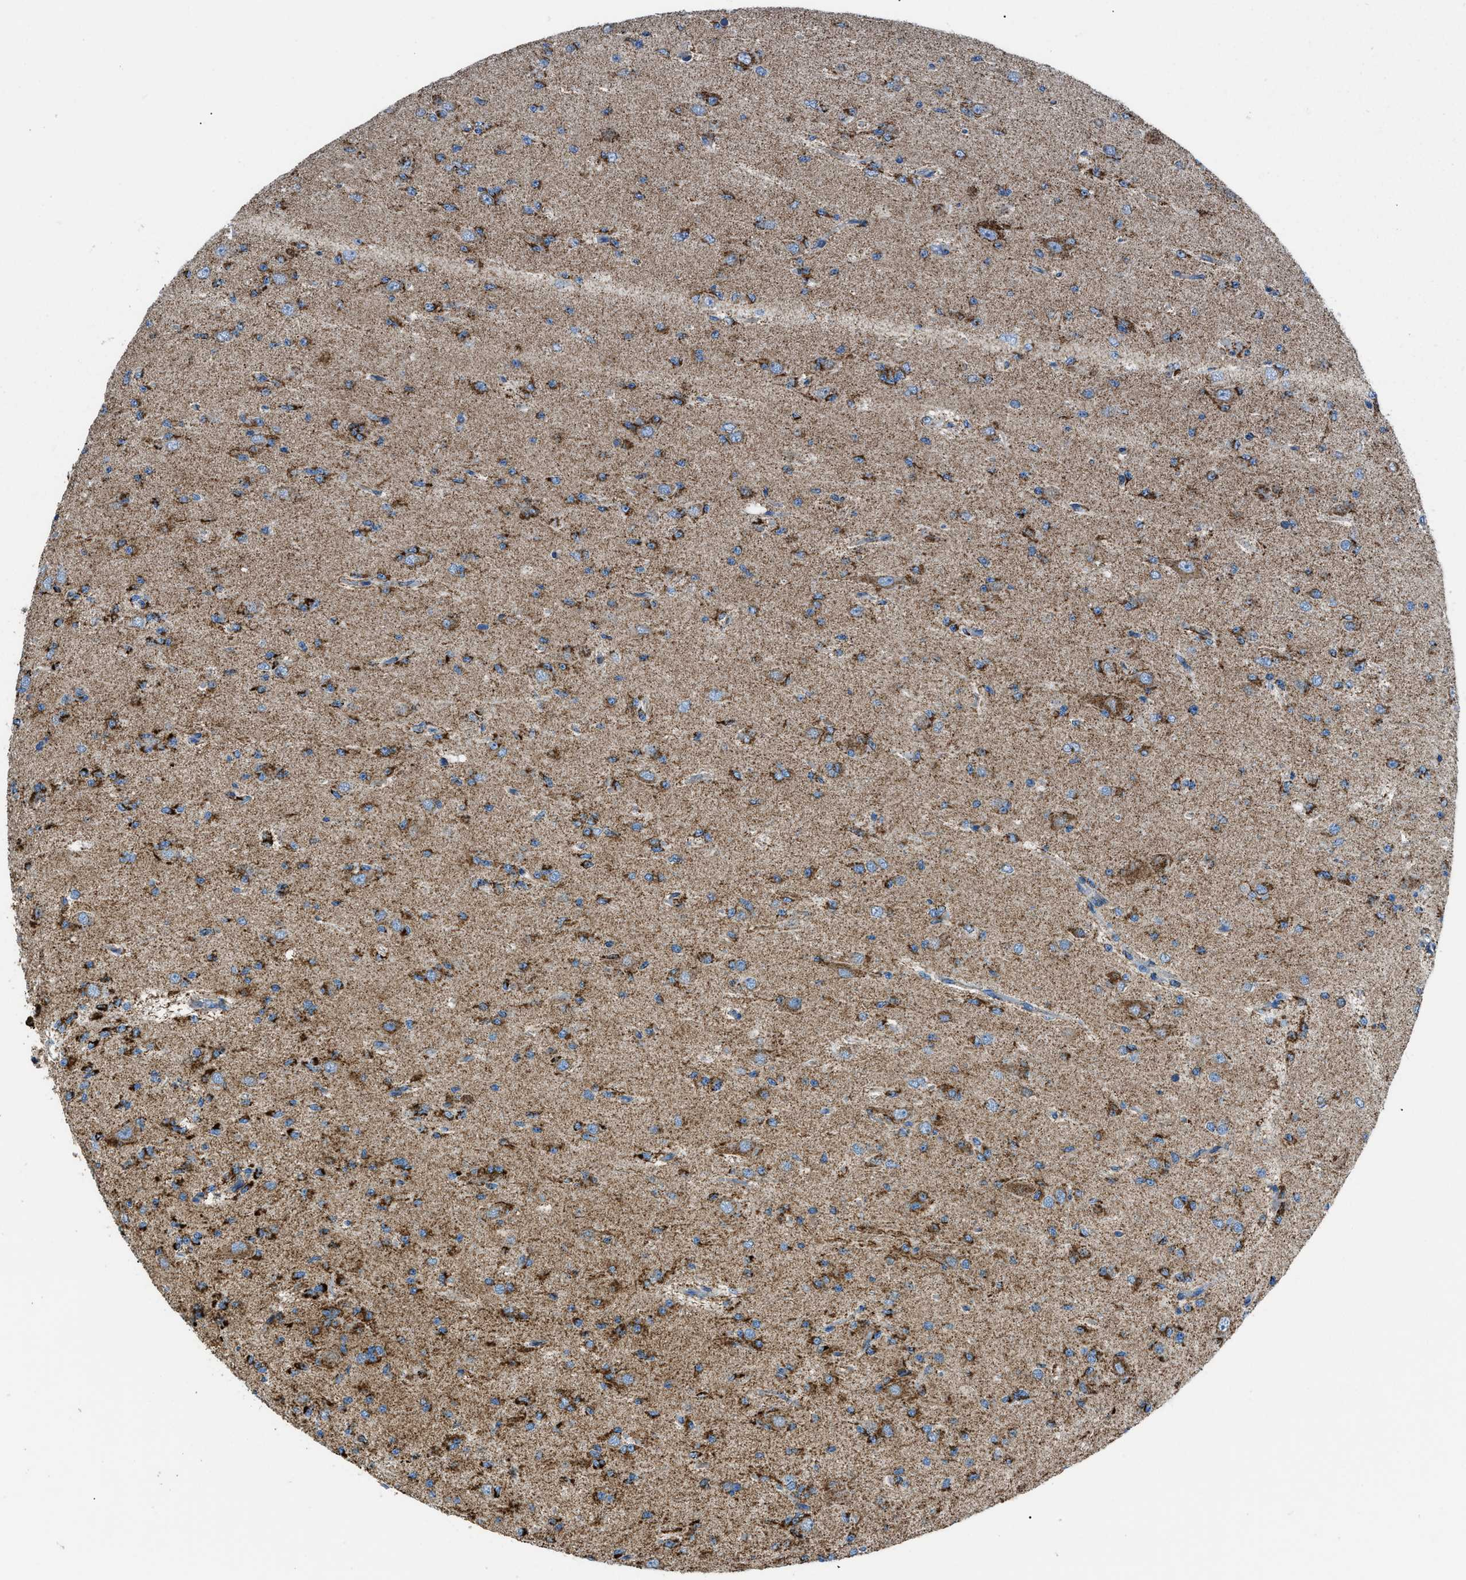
{"staining": {"intensity": "strong", "quantity": ">75%", "location": "cytoplasmic/membranous"}, "tissue": "glioma", "cell_type": "Tumor cells", "image_type": "cancer", "snomed": [{"axis": "morphology", "description": "Glioma, malignant, Low grade"}, {"axis": "topography", "description": "Brain"}], "caption": "The immunohistochemical stain labels strong cytoplasmic/membranous expression in tumor cells of glioma tissue.", "gene": "PHB2", "patient": {"sex": "male", "age": 38}}